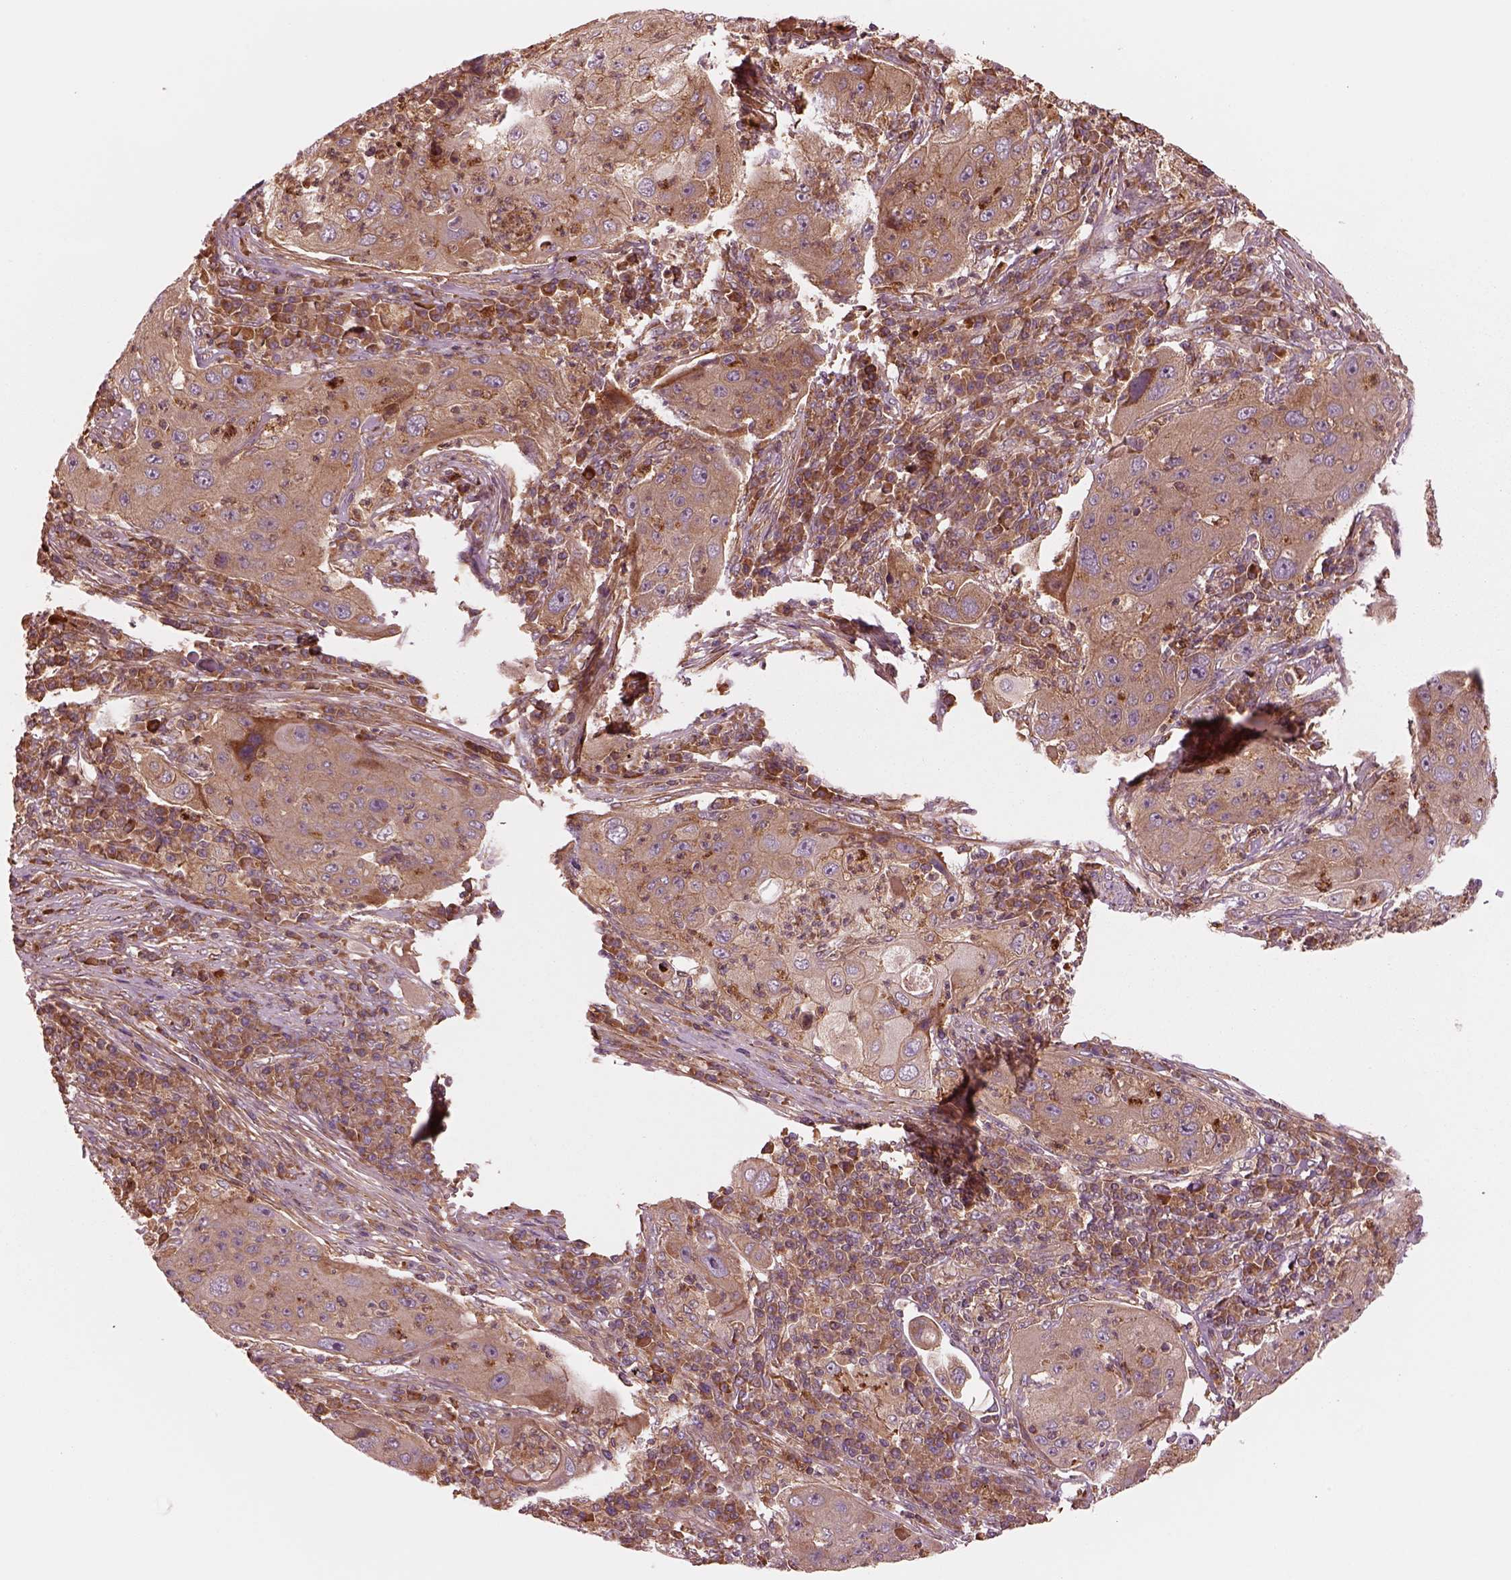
{"staining": {"intensity": "moderate", "quantity": "<25%", "location": "cytoplasmic/membranous"}, "tissue": "lung cancer", "cell_type": "Tumor cells", "image_type": "cancer", "snomed": [{"axis": "morphology", "description": "Squamous cell carcinoma, NOS"}, {"axis": "topography", "description": "Lung"}], "caption": "Moderate cytoplasmic/membranous expression is appreciated in about <25% of tumor cells in squamous cell carcinoma (lung). Immunohistochemistry stains the protein in brown and the nuclei are stained blue.", "gene": "ASCC2", "patient": {"sex": "female", "age": 59}}